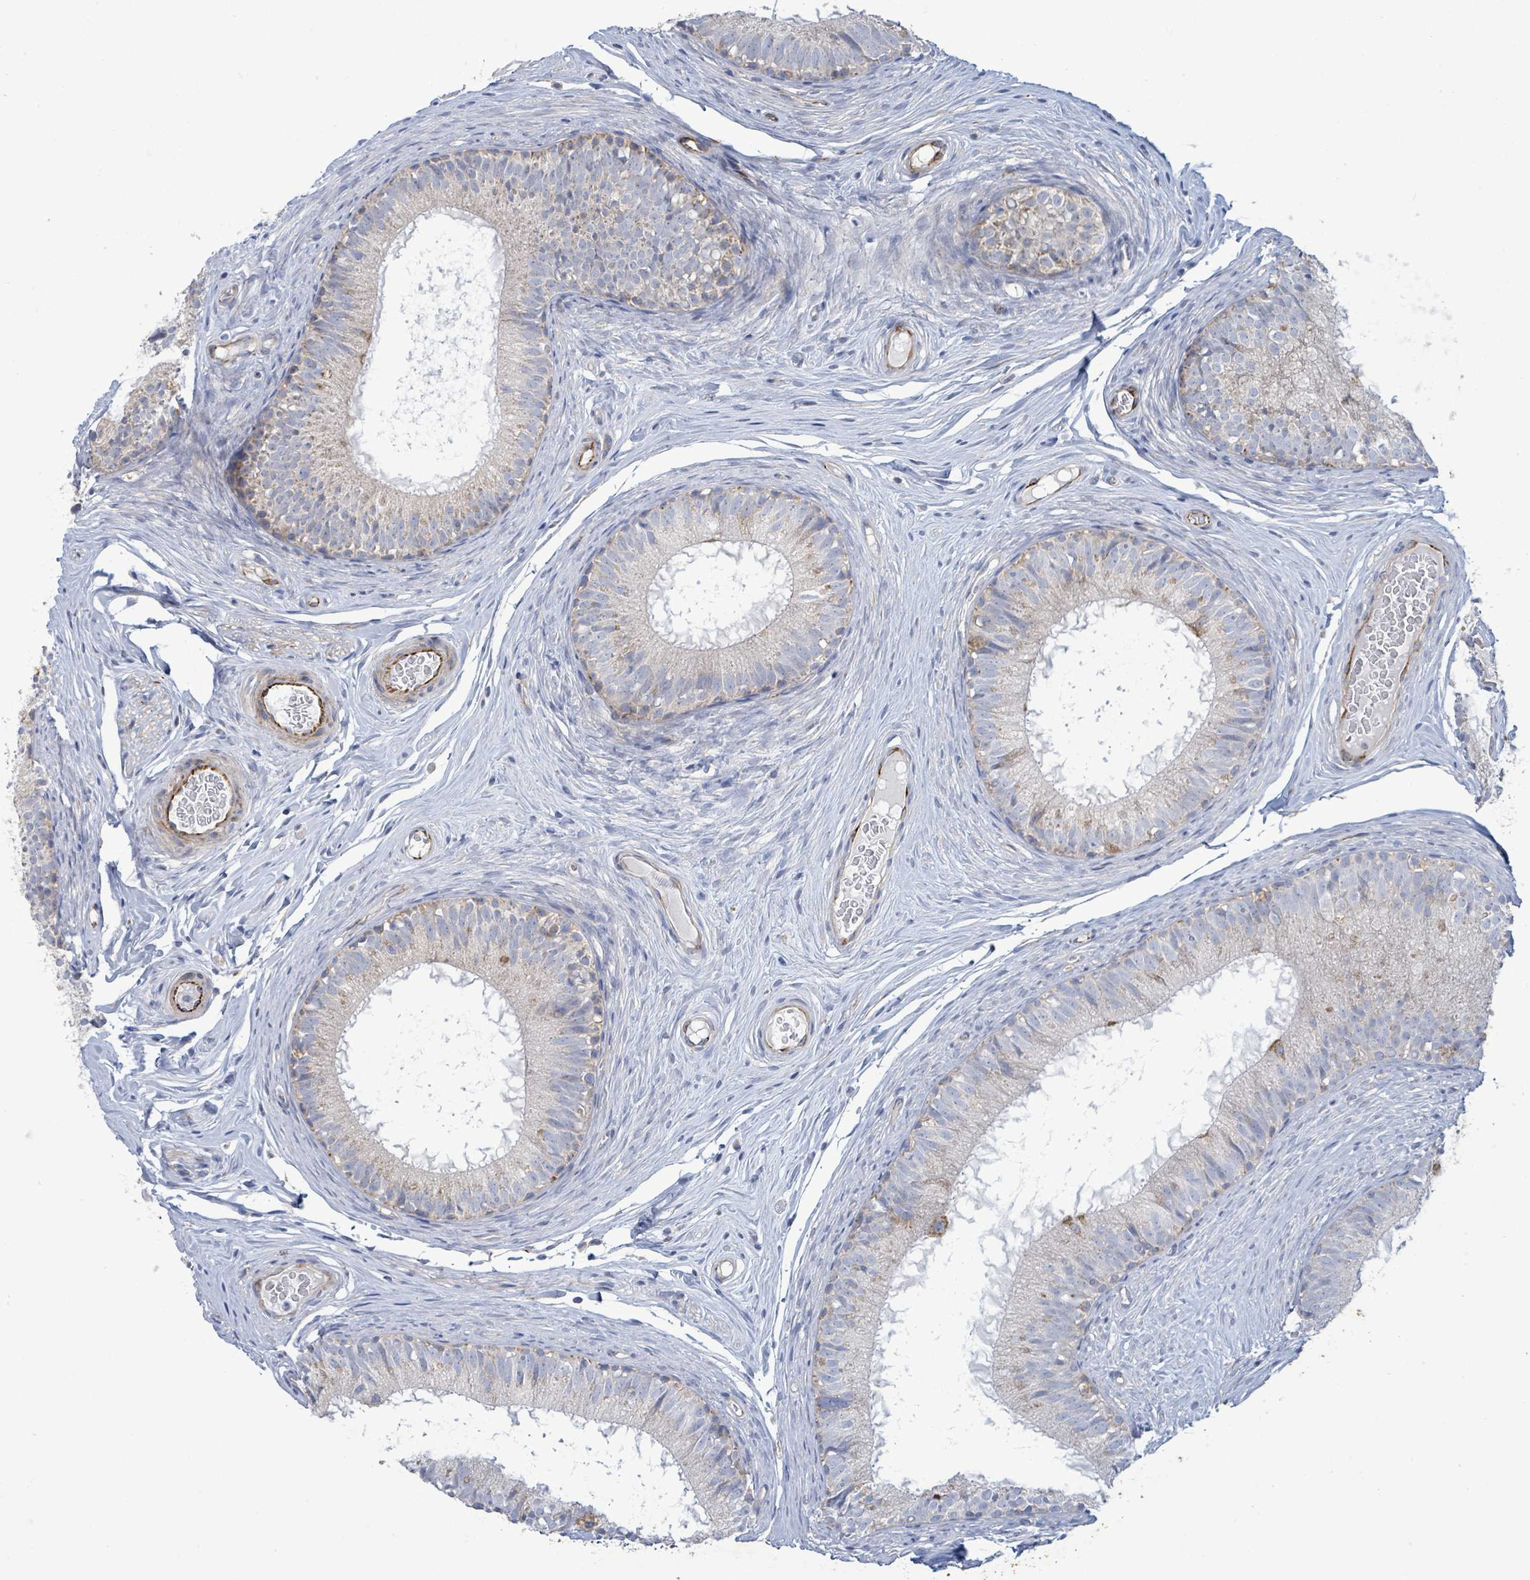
{"staining": {"intensity": "weak", "quantity": "25%-75%", "location": "cytoplasmic/membranous"}, "tissue": "epididymis", "cell_type": "Glandular cells", "image_type": "normal", "snomed": [{"axis": "morphology", "description": "Normal tissue, NOS"}, {"axis": "topography", "description": "Epididymis"}], "caption": "The micrograph reveals immunohistochemical staining of normal epididymis. There is weak cytoplasmic/membranous staining is appreciated in about 25%-75% of glandular cells.", "gene": "ALG12", "patient": {"sex": "male", "age": 25}}